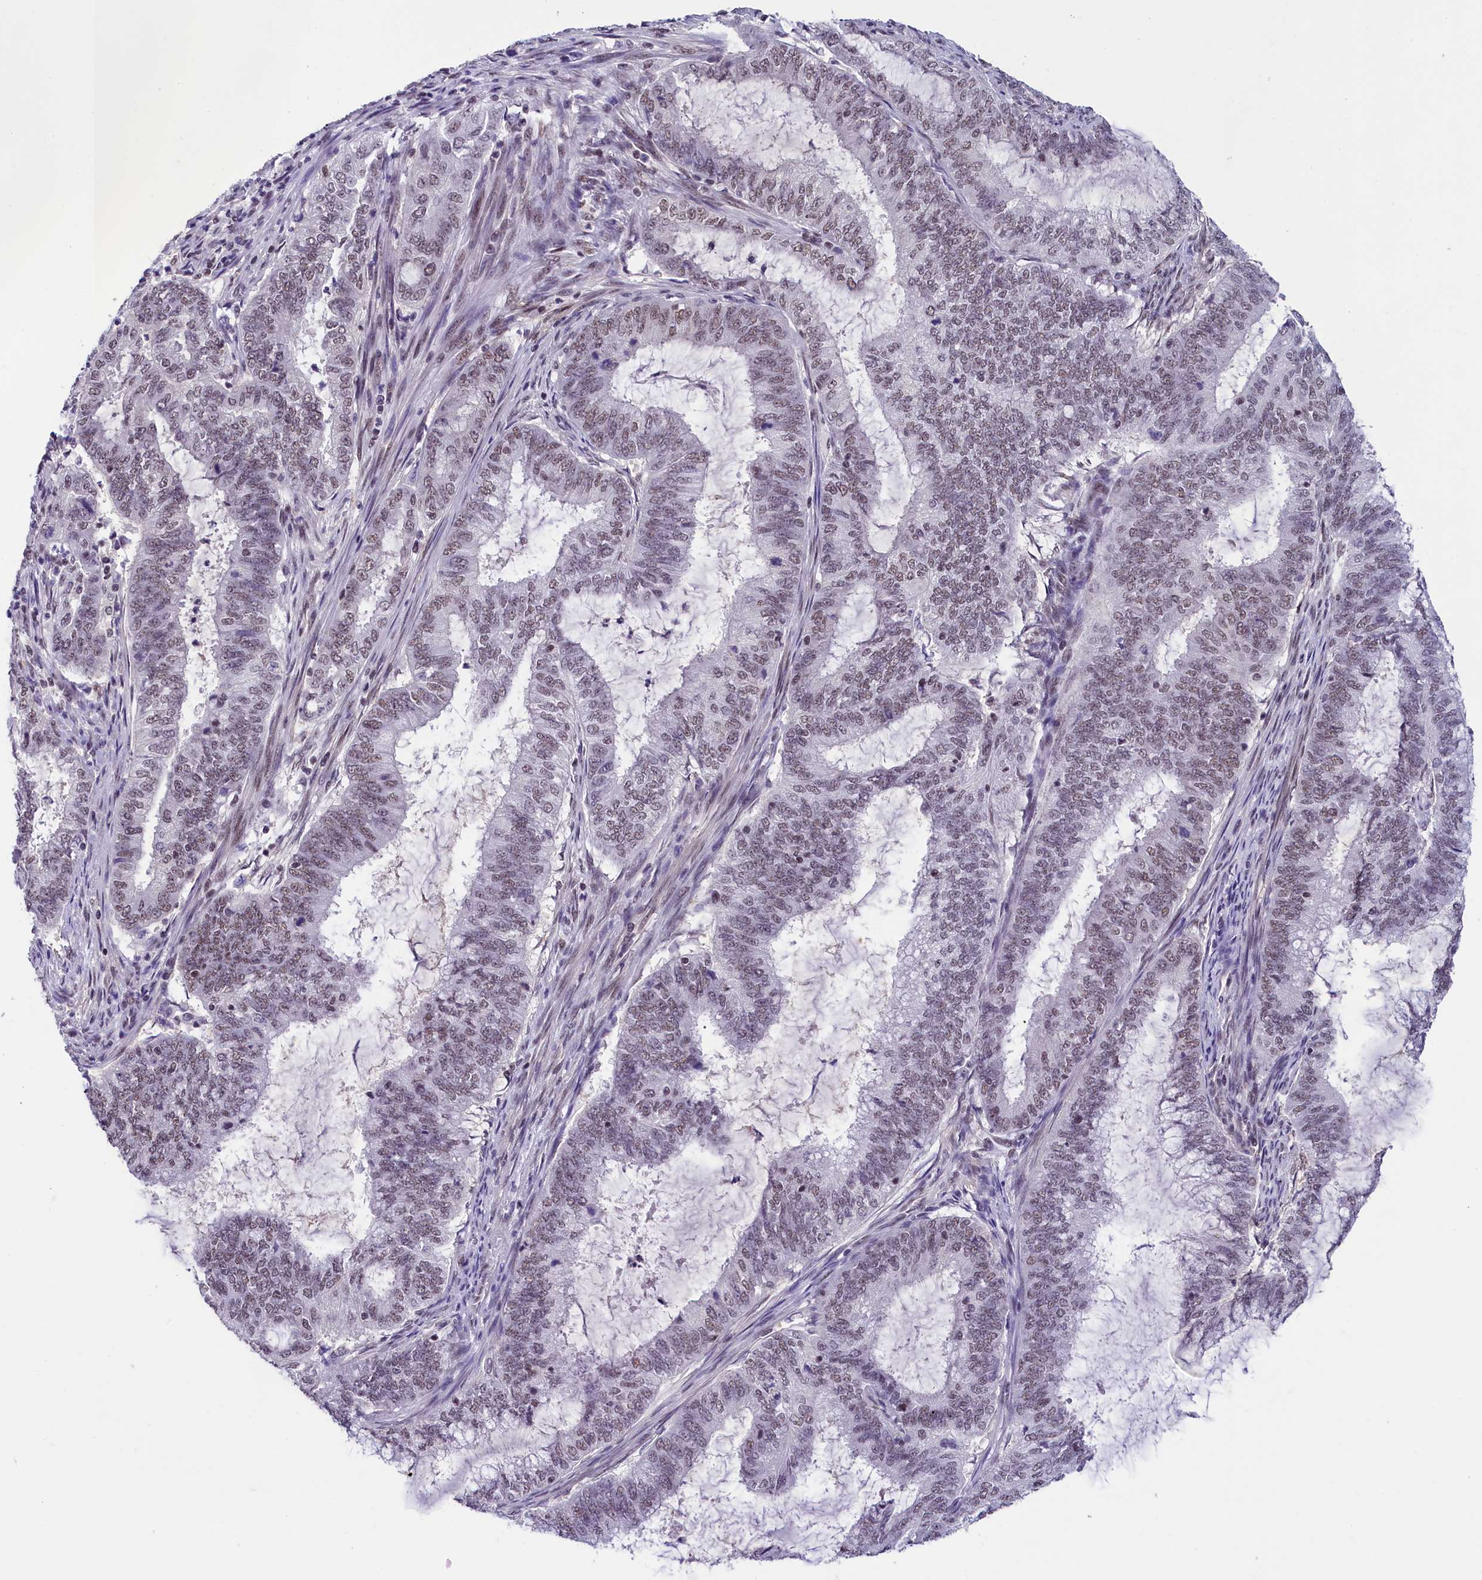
{"staining": {"intensity": "weak", "quantity": "25%-75%", "location": "nuclear"}, "tissue": "endometrial cancer", "cell_type": "Tumor cells", "image_type": "cancer", "snomed": [{"axis": "morphology", "description": "Adenocarcinoma, NOS"}, {"axis": "topography", "description": "Endometrium"}], "caption": "Protein expression analysis of human endometrial cancer (adenocarcinoma) reveals weak nuclear staining in about 25%-75% of tumor cells.", "gene": "ZC3H4", "patient": {"sex": "female", "age": 51}}